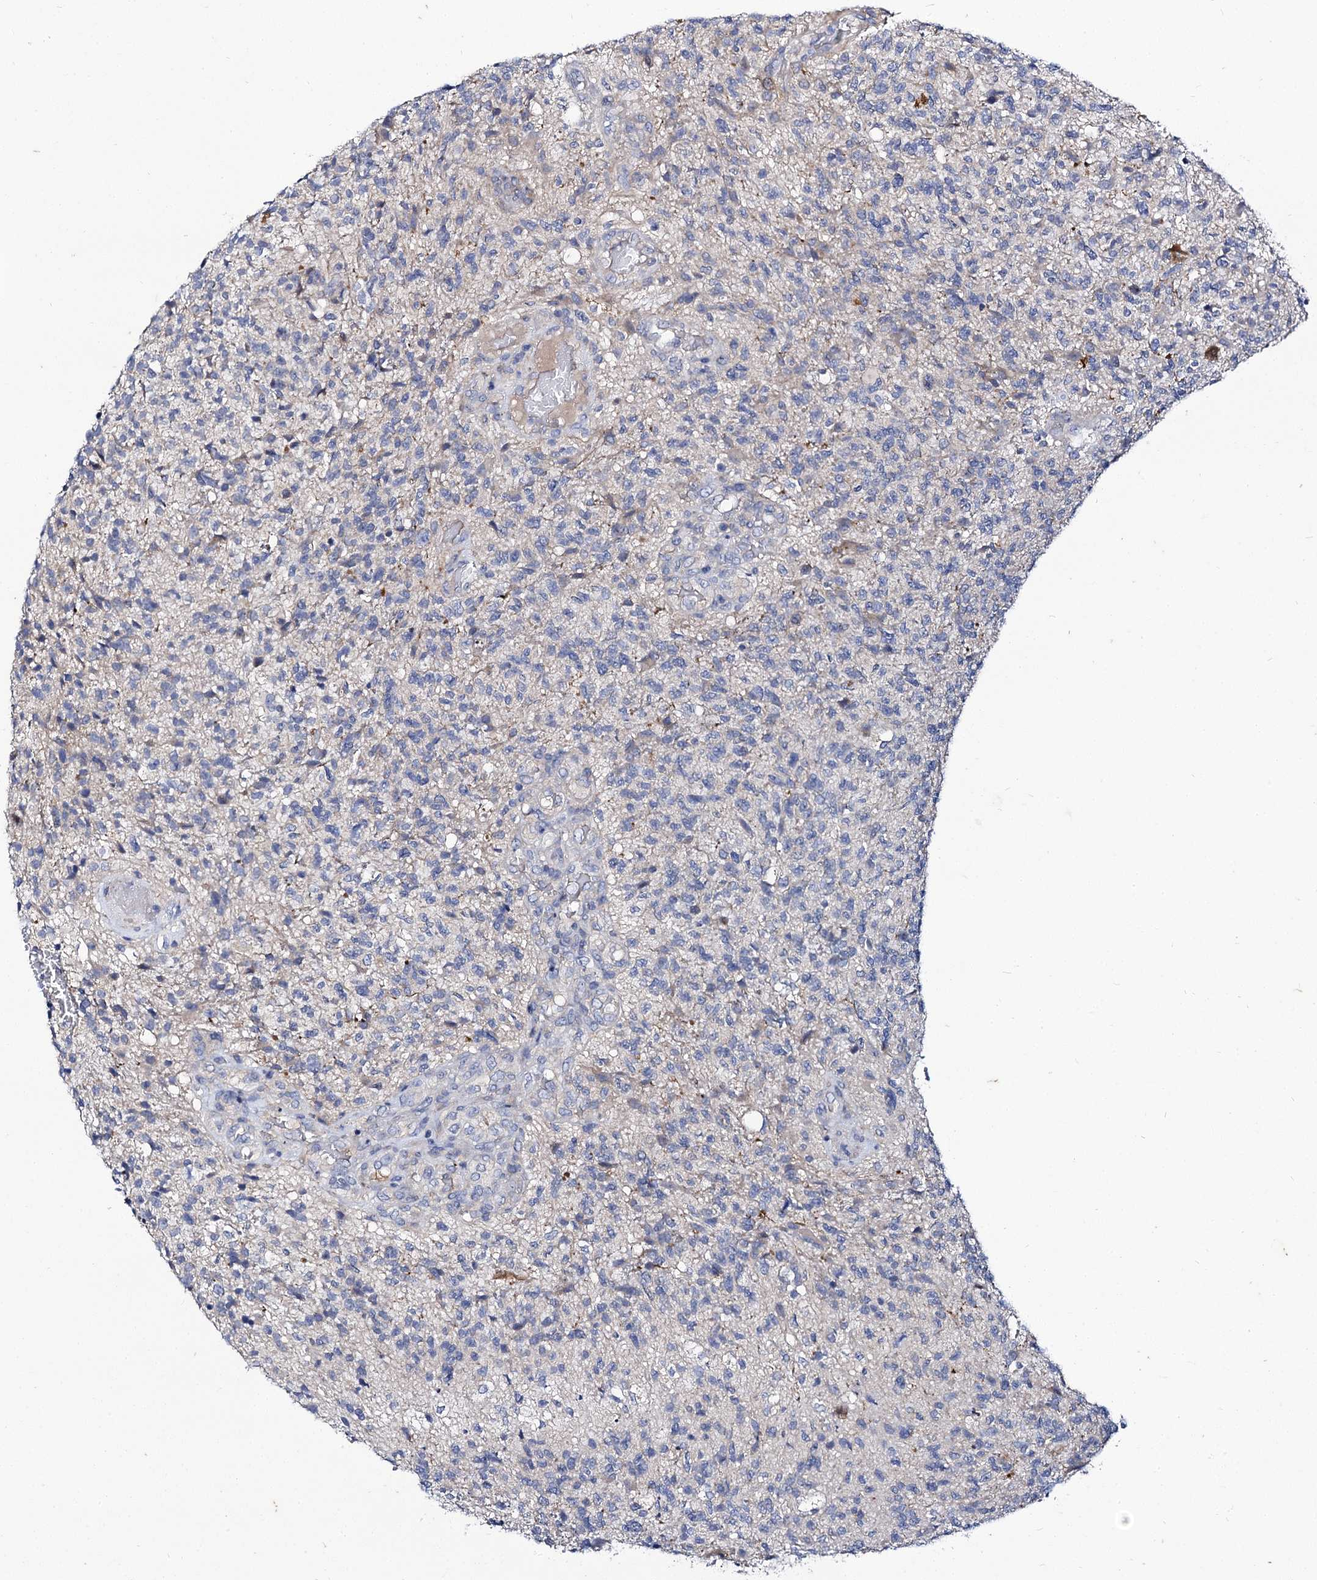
{"staining": {"intensity": "negative", "quantity": "none", "location": "none"}, "tissue": "glioma", "cell_type": "Tumor cells", "image_type": "cancer", "snomed": [{"axis": "morphology", "description": "Glioma, malignant, High grade"}, {"axis": "topography", "description": "Brain"}], "caption": "An immunohistochemistry (IHC) micrograph of malignant glioma (high-grade) is shown. There is no staining in tumor cells of malignant glioma (high-grade).", "gene": "PANX2", "patient": {"sex": "male", "age": 56}}